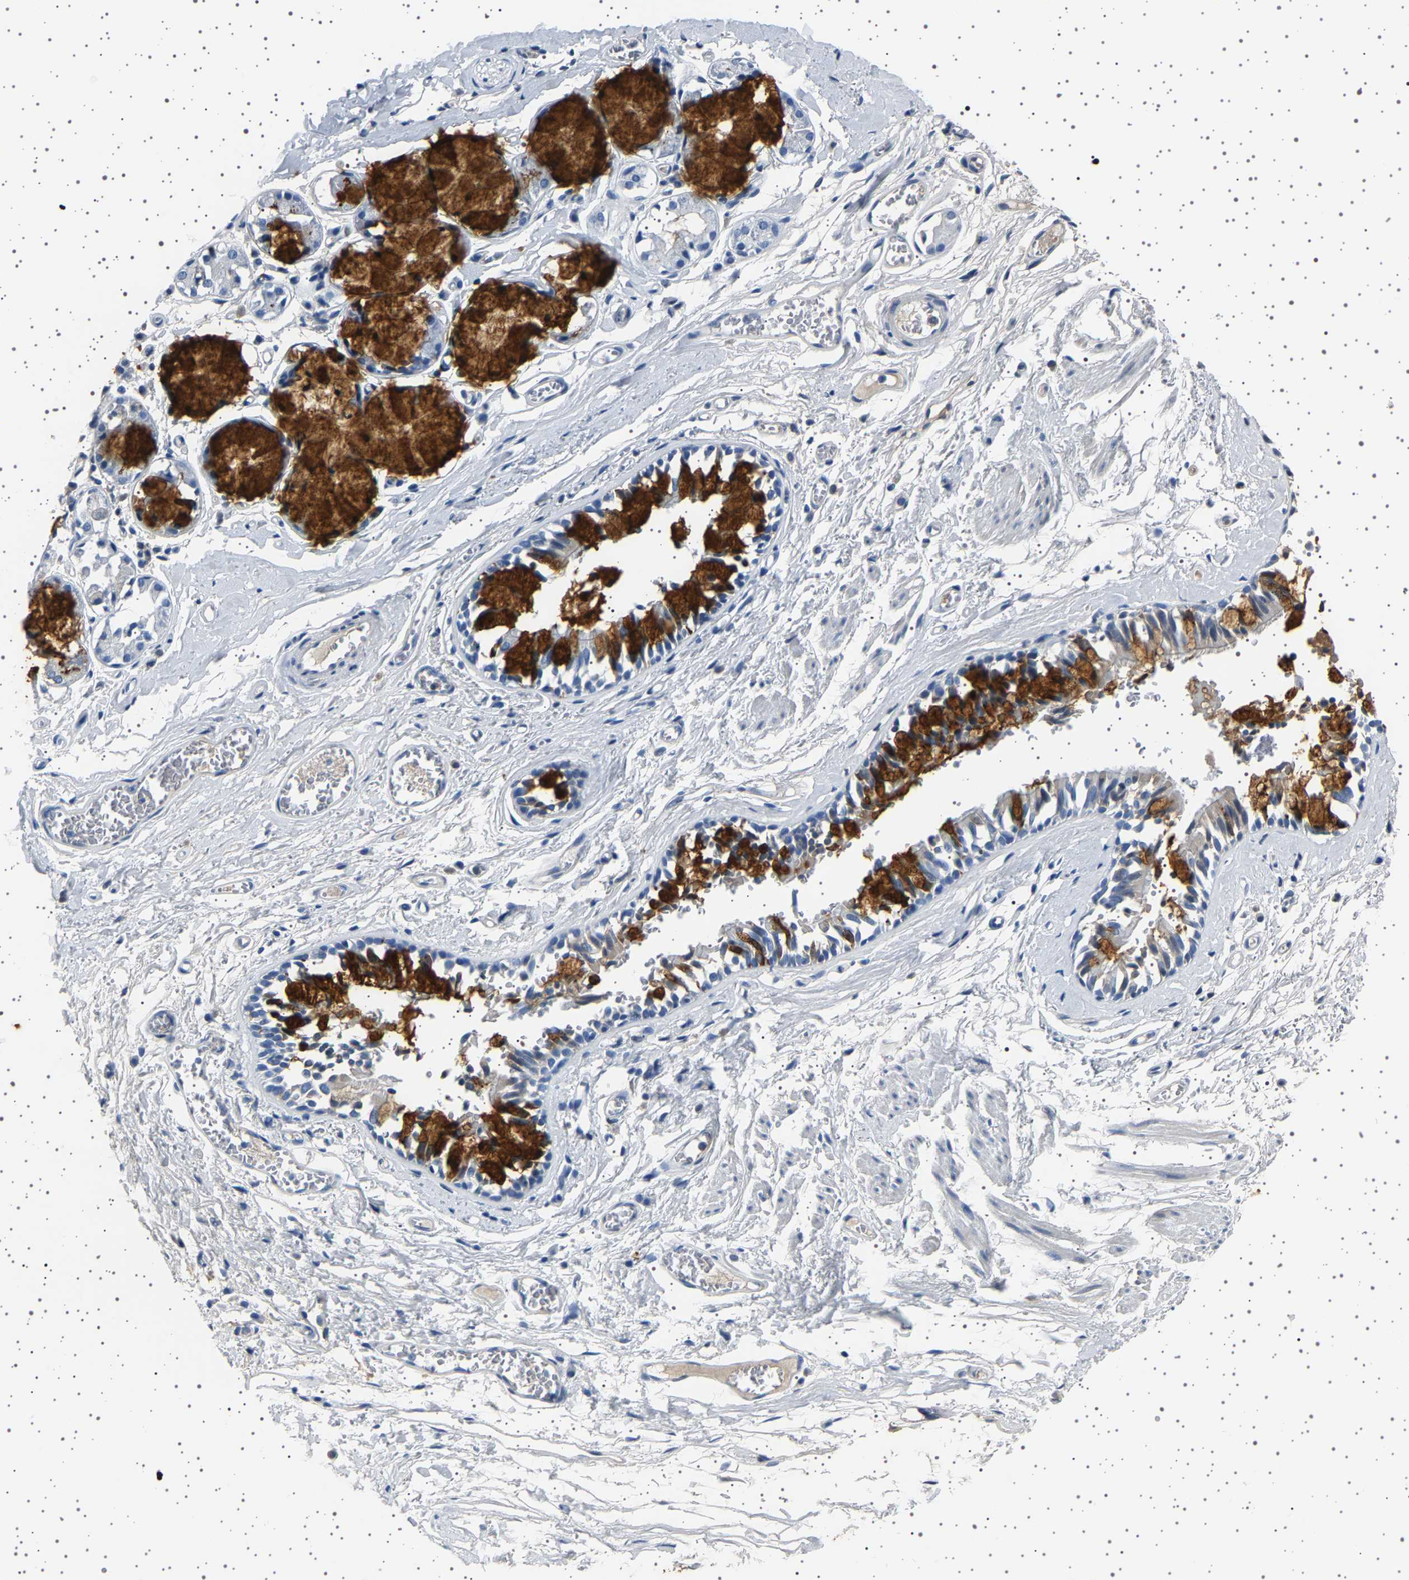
{"staining": {"intensity": "moderate", "quantity": "<25%", "location": "cytoplasmic/membranous"}, "tissue": "bronchus", "cell_type": "Respiratory epithelial cells", "image_type": "normal", "snomed": [{"axis": "morphology", "description": "Normal tissue, NOS"}, {"axis": "morphology", "description": "Inflammation, NOS"}, {"axis": "topography", "description": "Cartilage tissue"}, {"axis": "topography", "description": "Lung"}], "caption": "This histopathology image demonstrates benign bronchus stained with IHC to label a protein in brown. The cytoplasmic/membranous of respiratory epithelial cells show moderate positivity for the protein. Nuclei are counter-stained blue.", "gene": "TFF3", "patient": {"sex": "male", "age": 71}}